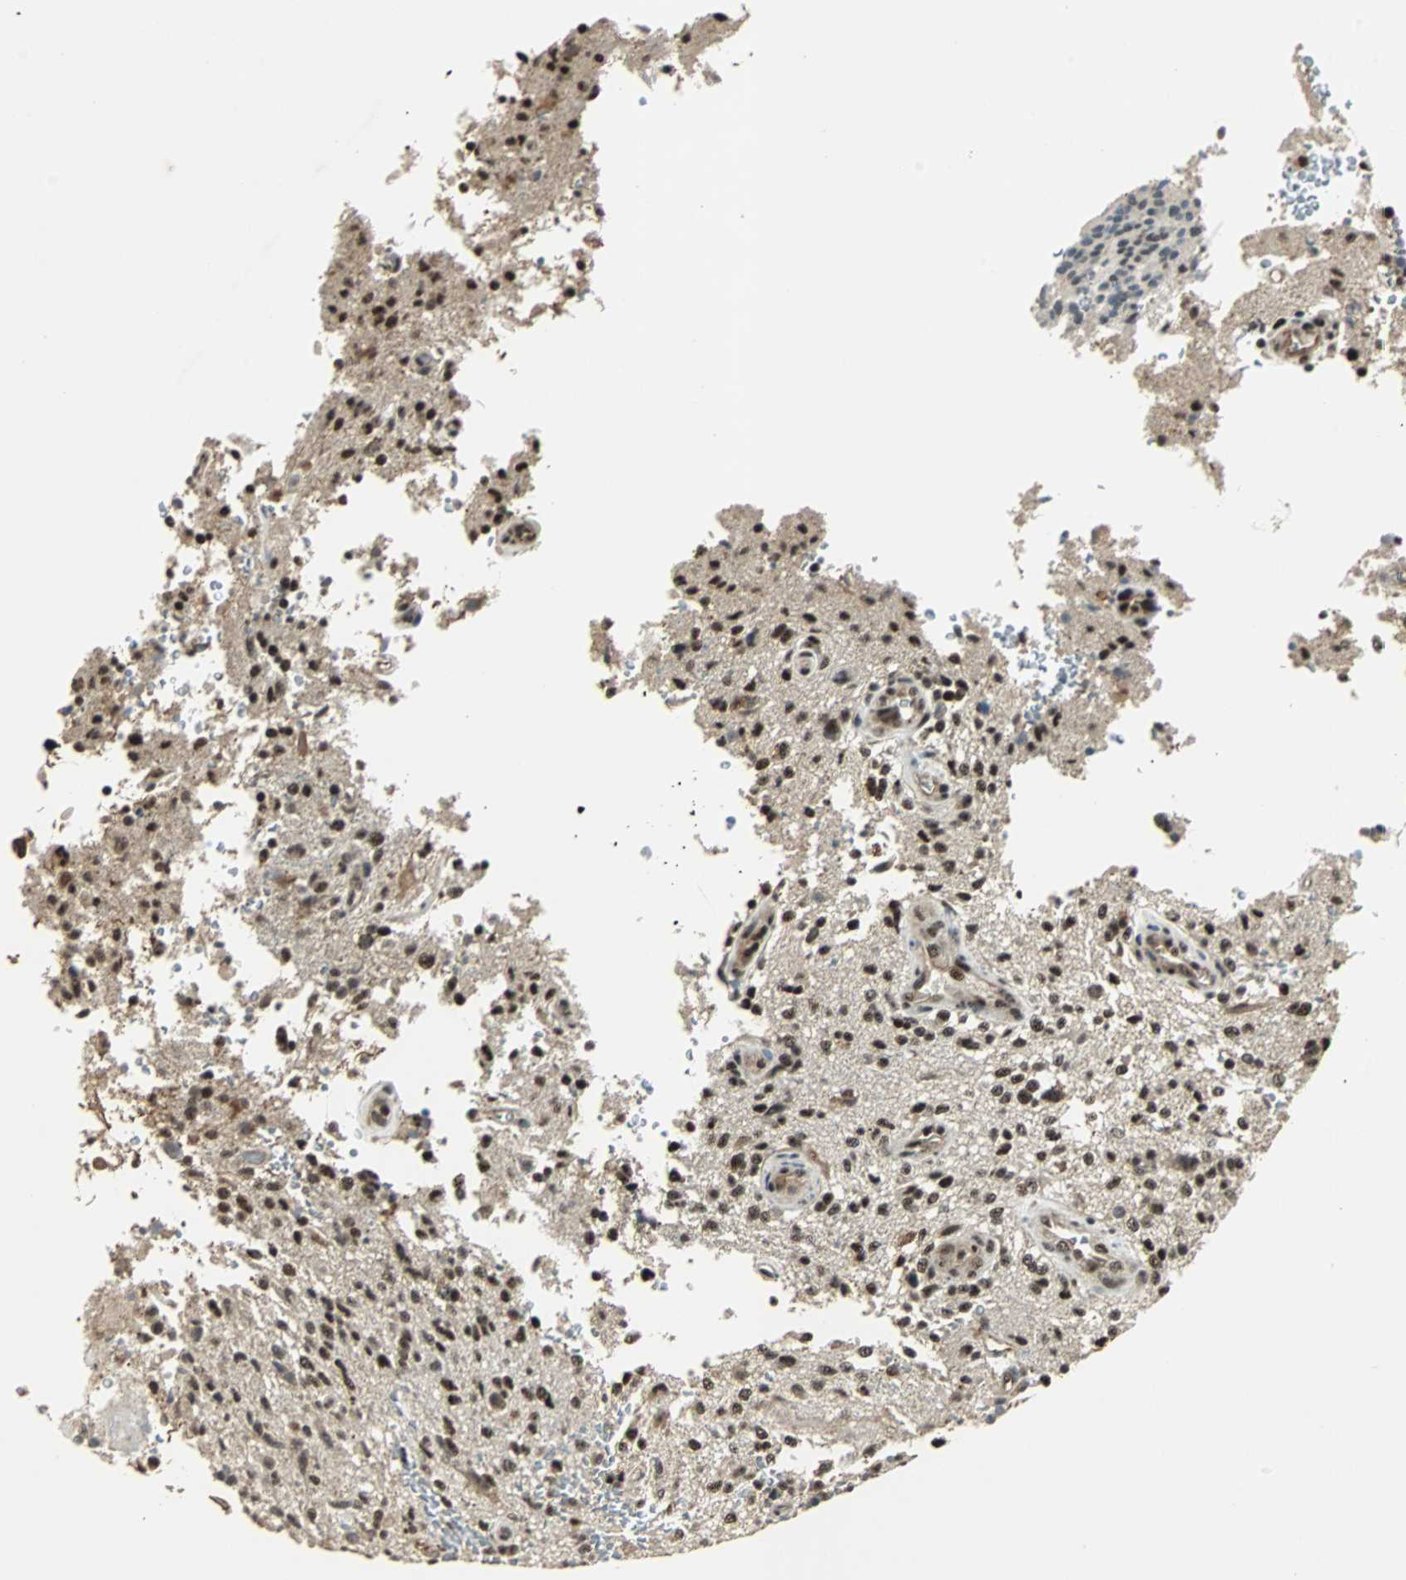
{"staining": {"intensity": "strong", "quantity": ">75%", "location": "nuclear"}, "tissue": "glioma", "cell_type": "Tumor cells", "image_type": "cancer", "snomed": [{"axis": "morphology", "description": "Normal tissue, NOS"}, {"axis": "morphology", "description": "Glioma, malignant, High grade"}, {"axis": "topography", "description": "Cerebral cortex"}], "caption": "Immunohistochemical staining of glioma shows high levels of strong nuclear protein staining in about >75% of tumor cells. Using DAB (brown) and hematoxylin (blue) stains, captured at high magnification using brightfield microscopy.", "gene": "MED4", "patient": {"sex": "male", "age": 75}}